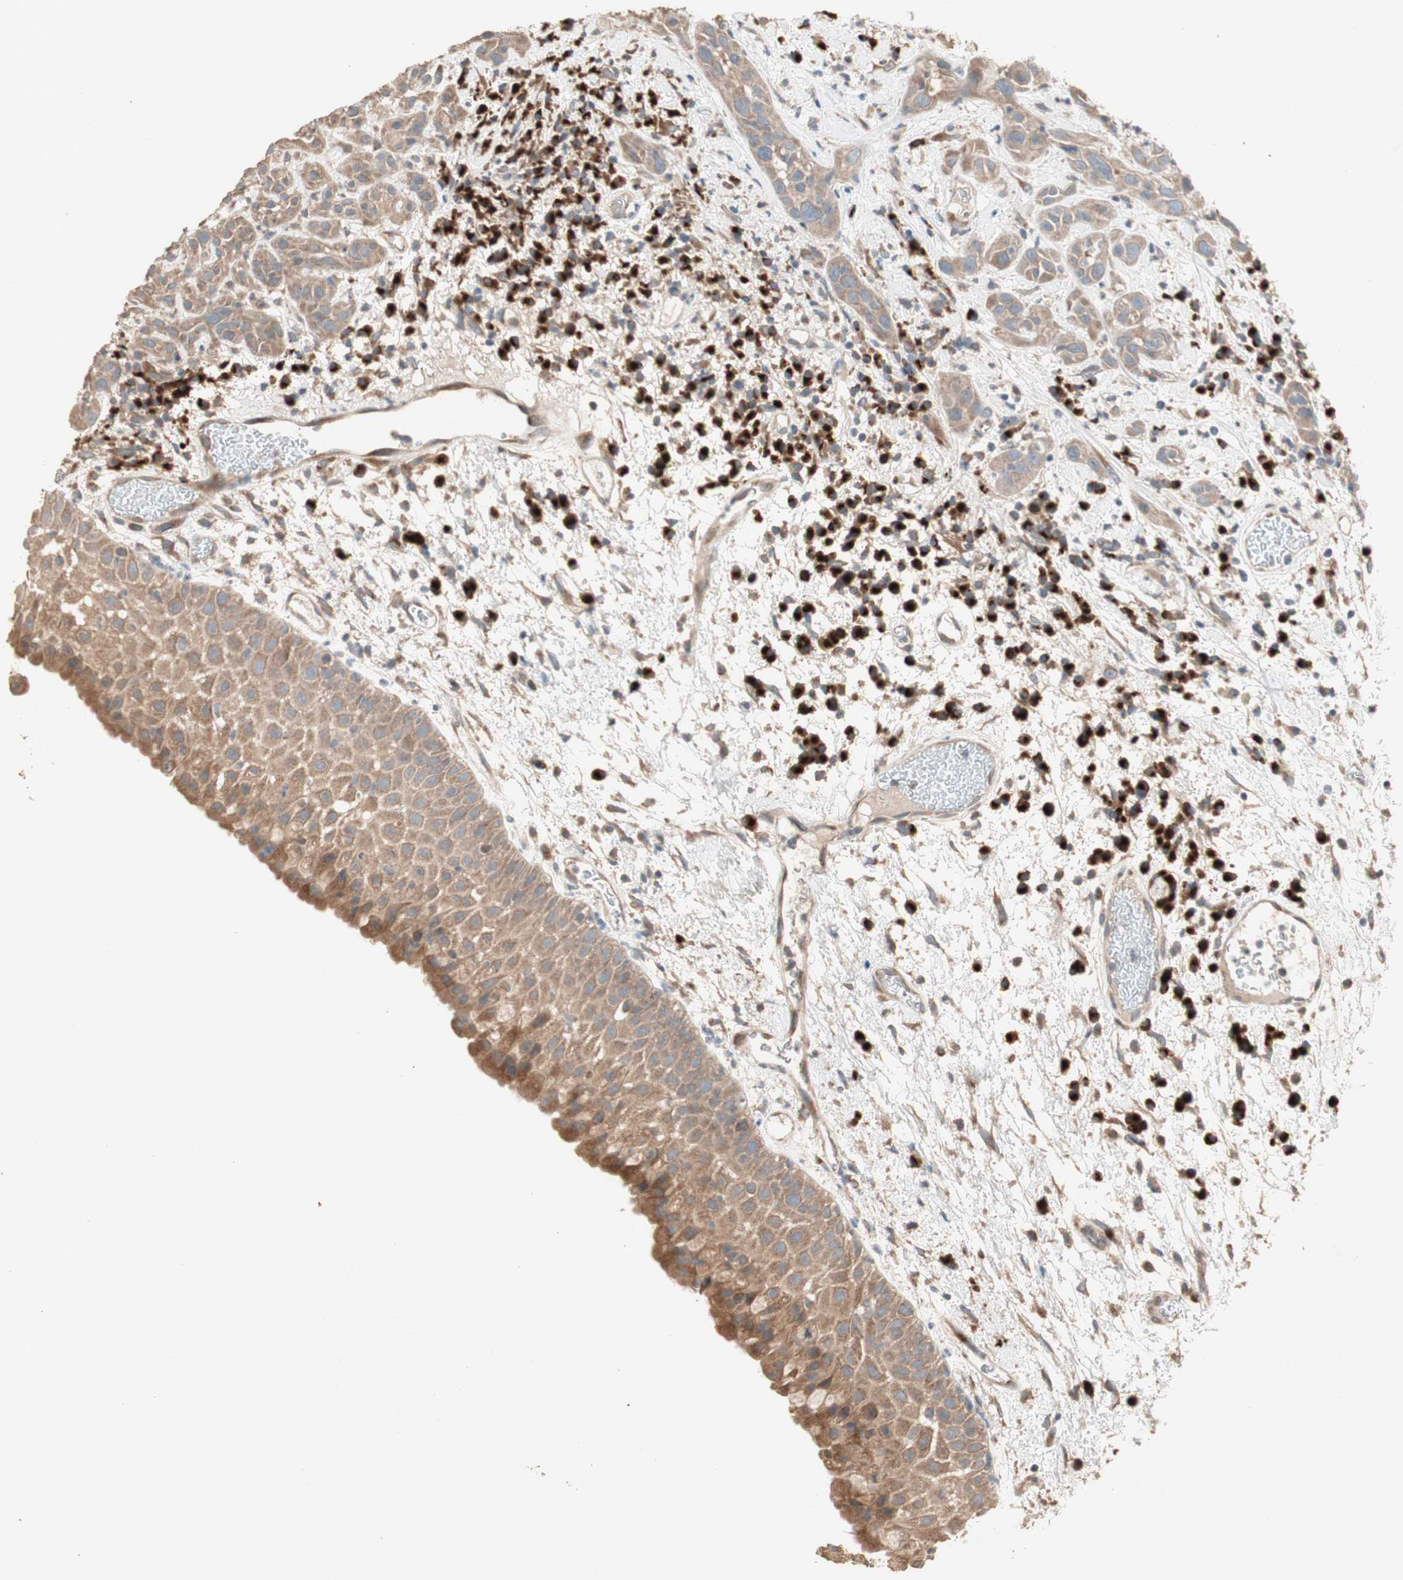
{"staining": {"intensity": "moderate", "quantity": ">75%", "location": "cytoplasmic/membranous"}, "tissue": "head and neck cancer", "cell_type": "Tumor cells", "image_type": "cancer", "snomed": [{"axis": "morphology", "description": "Squamous cell carcinoma, NOS"}, {"axis": "topography", "description": "Head-Neck"}], "caption": "This is an image of immunohistochemistry staining of head and neck squamous cell carcinoma, which shows moderate expression in the cytoplasmic/membranous of tumor cells.", "gene": "RARRES1", "patient": {"sex": "male", "age": 62}}